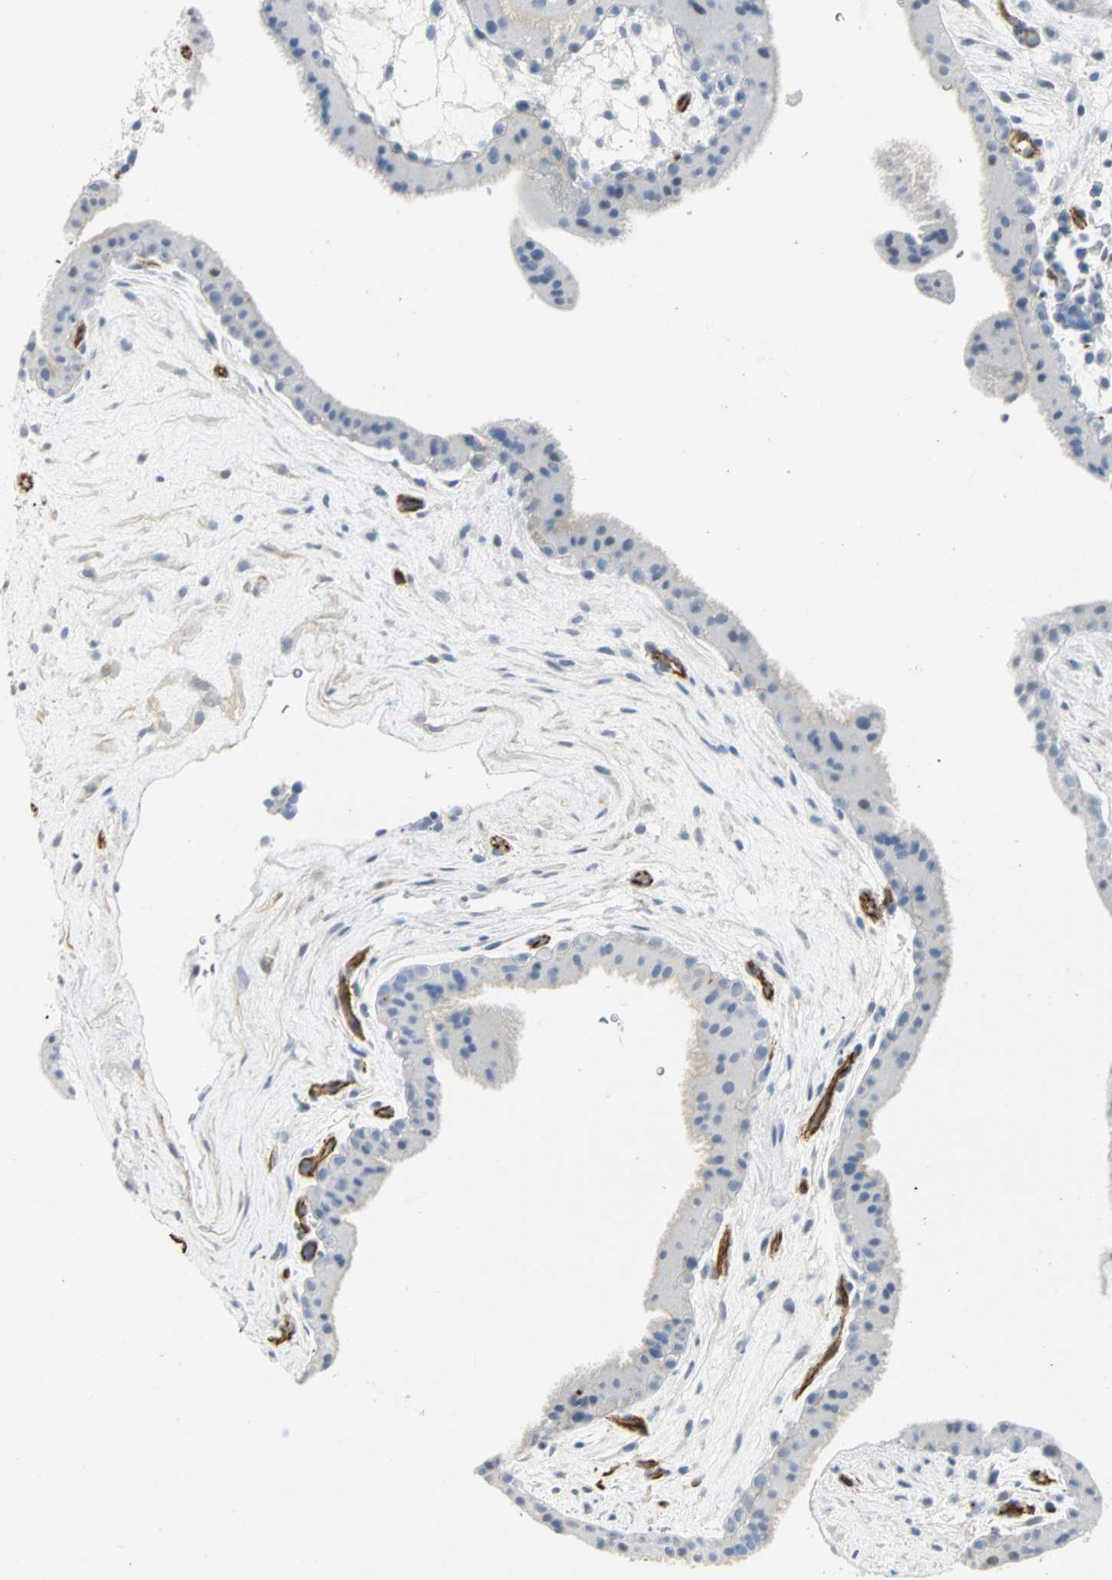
{"staining": {"intensity": "weak", "quantity": ">75%", "location": "cytoplasmic/membranous"}, "tissue": "placenta", "cell_type": "Trophoblastic cells", "image_type": "normal", "snomed": [{"axis": "morphology", "description": "Normal tissue, NOS"}, {"axis": "topography", "description": "Placenta"}], "caption": "Trophoblastic cells reveal low levels of weak cytoplasmic/membranous positivity in approximately >75% of cells in normal human placenta. (Stains: DAB (3,3'-diaminobenzidine) in brown, nuclei in blue, Microscopy: brightfield microscopy at high magnification).", "gene": "VPS9D1", "patient": {"sex": "female", "age": 19}}